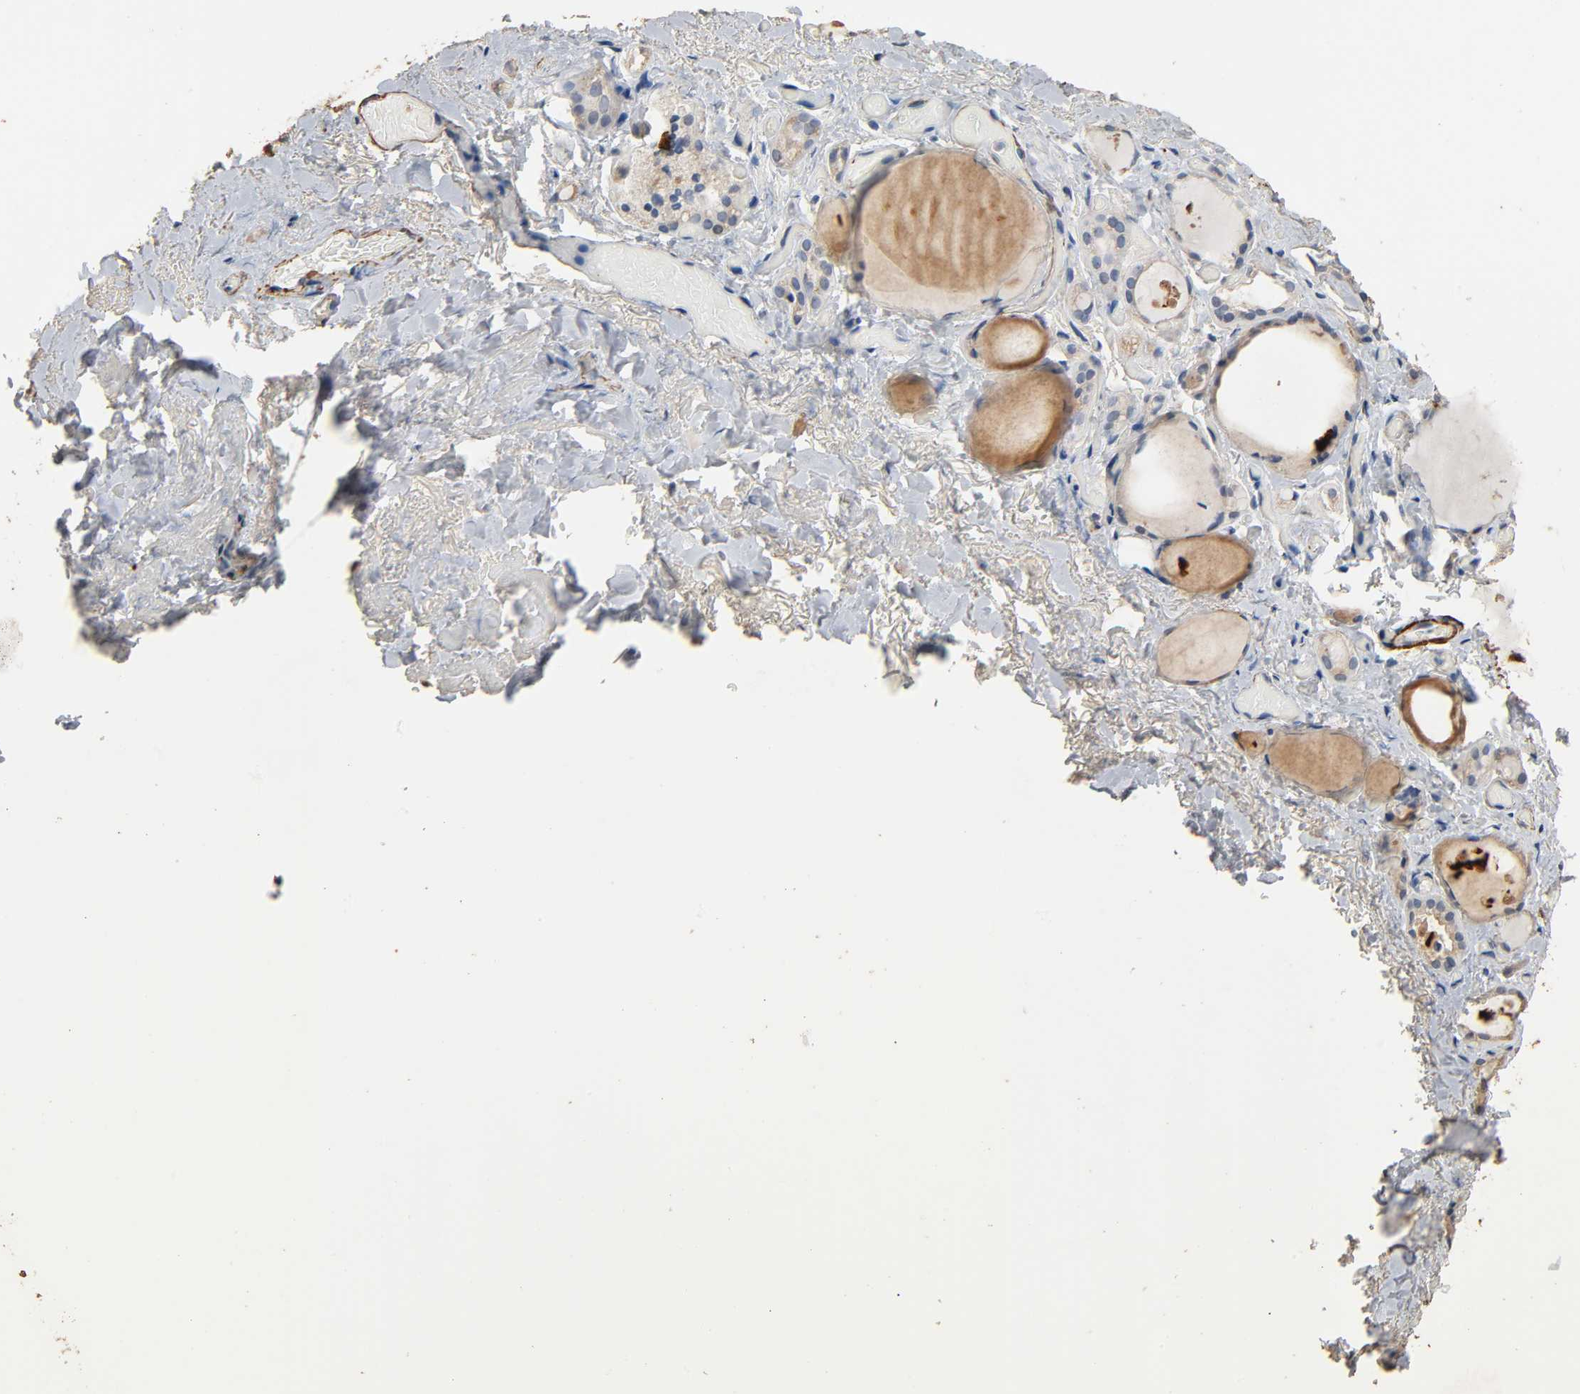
{"staining": {"intensity": "weak", "quantity": ">75%", "location": "cytoplasmic/membranous"}, "tissue": "thyroid gland", "cell_type": "Glandular cells", "image_type": "normal", "snomed": [{"axis": "morphology", "description": "Normal tissue, NOS"}, {"axis": "topography", "description": "Thyroid gland"}], "caption": "There is low levels of weak cytoplasmic/membranous staining in glandular cells of normal thyroid gland, as demonstrated by immunohistochemical staining (brown color).", "gene": "GSTA1", "patient": {"sex": "female", "age": 75}}